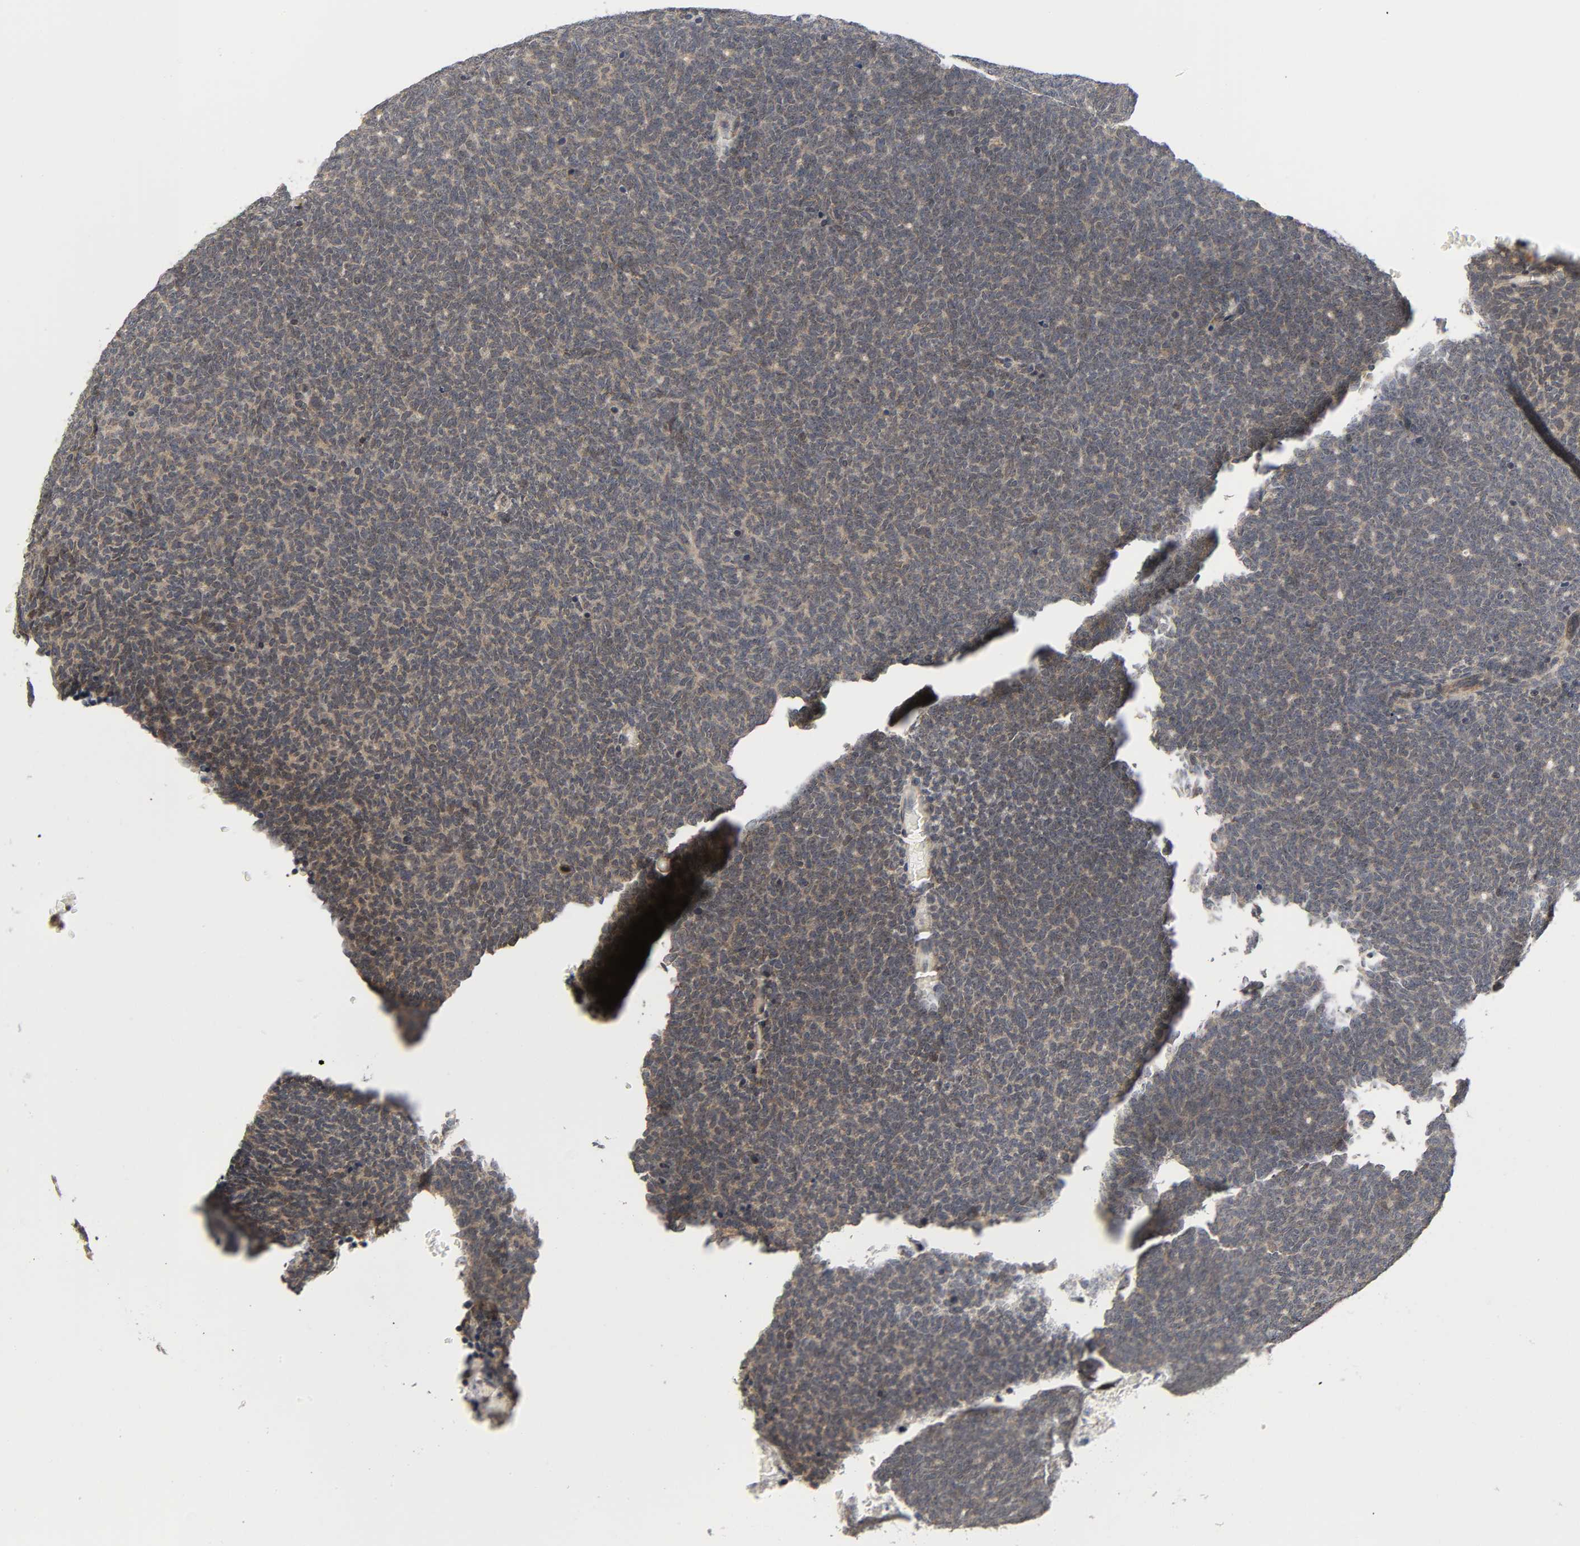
{"staining": {"intensity": "negative", "quantity": "none", "location": "none"}, "tissue": "renal cancer", "cell_type": "Tumor cells", "image_type": "cancer", "snomed": [{"axis": "morphology", "description": "Neoplasm, malignant, NOS"}, {"axis": "topography", "description": "Kidney"}], "caption": "Human renal cancer (neoplasm (malignant)) stained for a protein using immunohistochemistry (IHC) exhibits no staining in tumor cells.", "gene": "NRP1", "patient": {"sex": "male", "age": 28}}